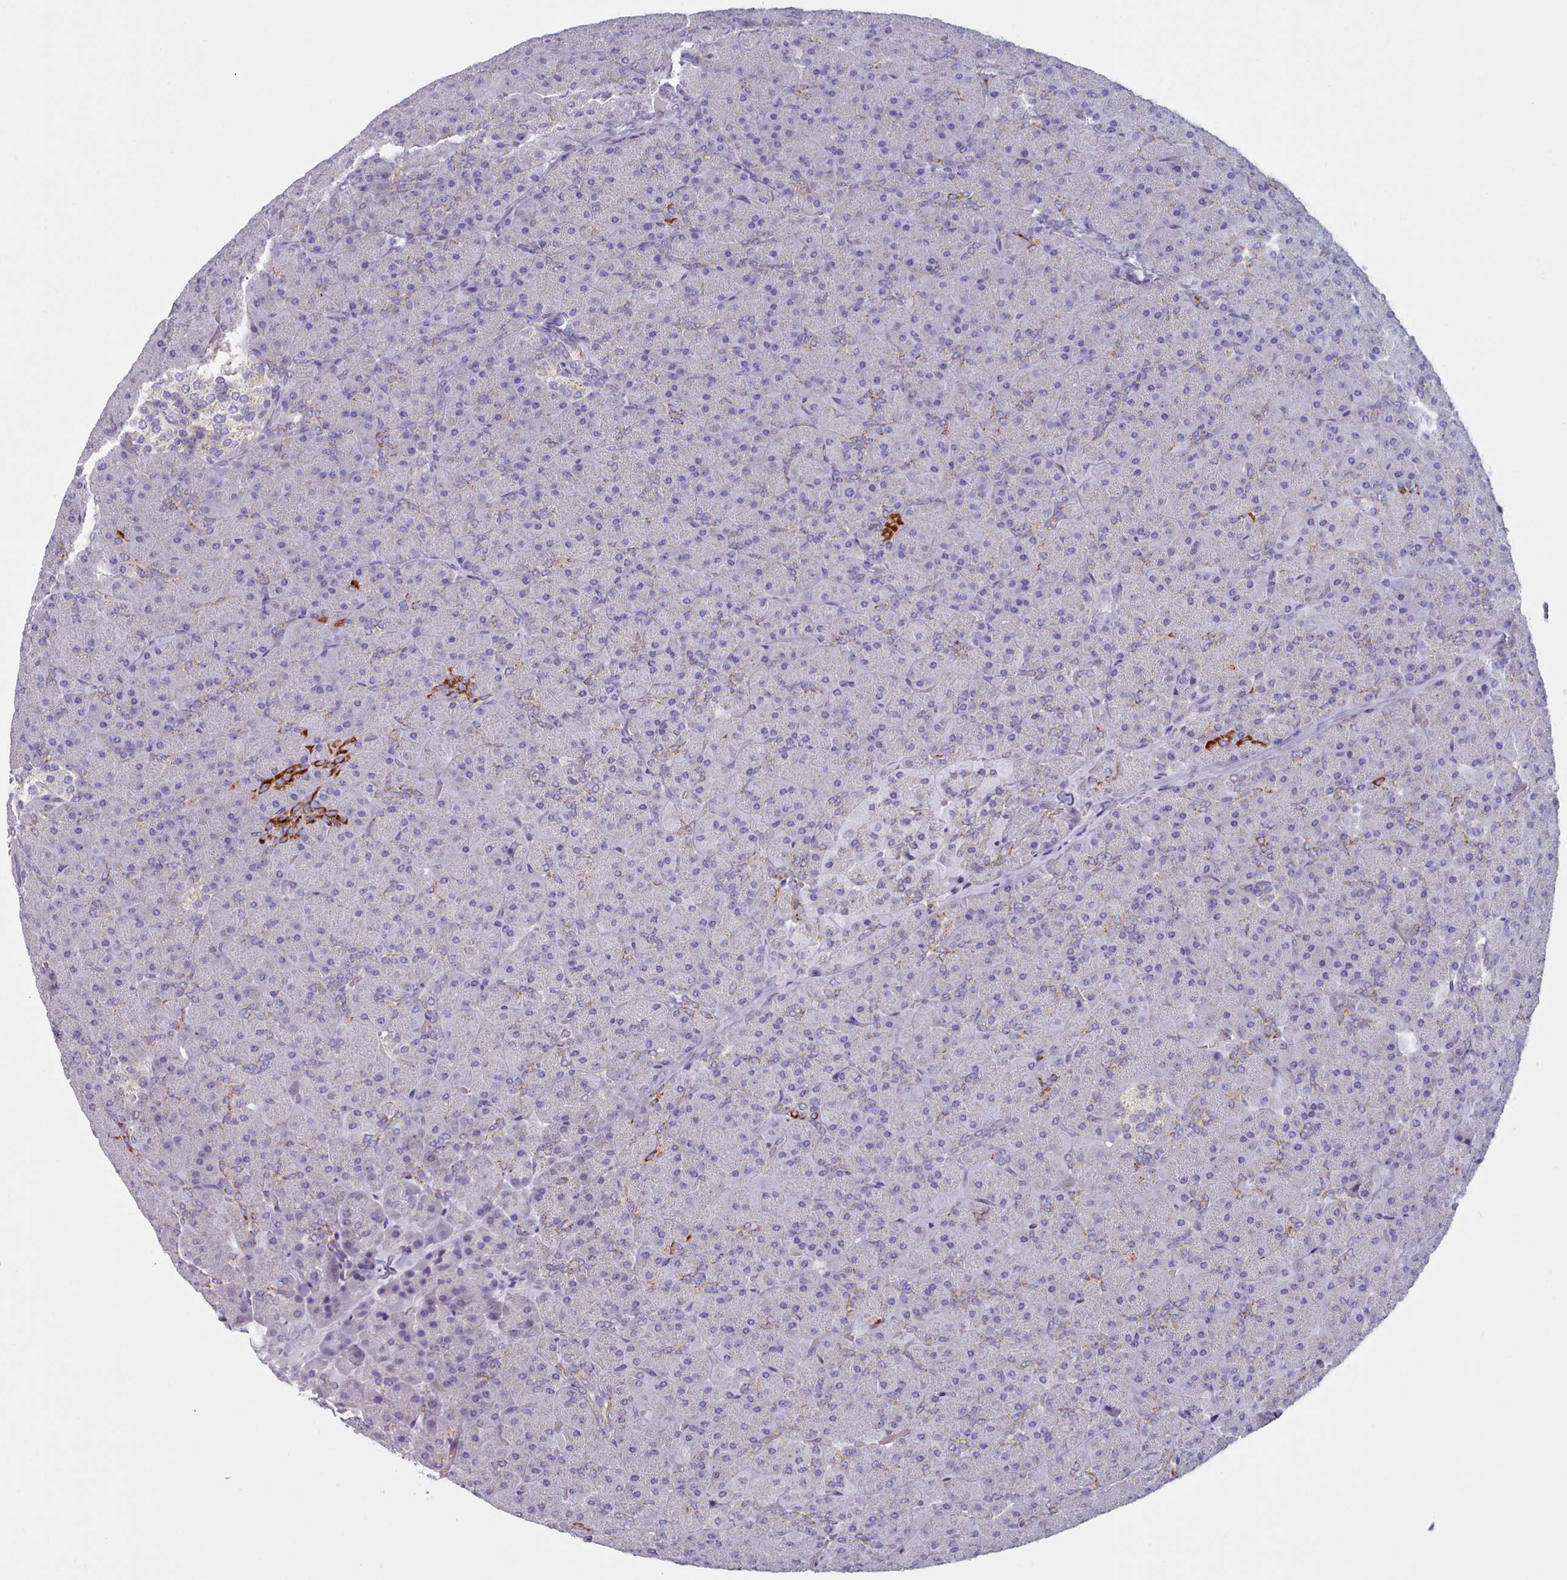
{"staining": {"intensity": "strong", "quantity": "<25%", "location": "cytoplasmic/membranous"}, "tissue": "pancreas", "cell_type": "Exocrine glandular cells", "image_type": "normal", "snomed": [{"axis": "morphology", "description": "Normal tissue, NOS"}, {"axis": "topography", "description": "Pancreas"}], "caption": "Normal pancreas demonstrates strong cytoplasmic/membranous expression in approximately <25% of exocrine glandular cells, visualized by immunohistochemistry. Nuclei are stained in blue.", "gene": "FAM170B", "patient": {"sex": "male", "age": 36}}